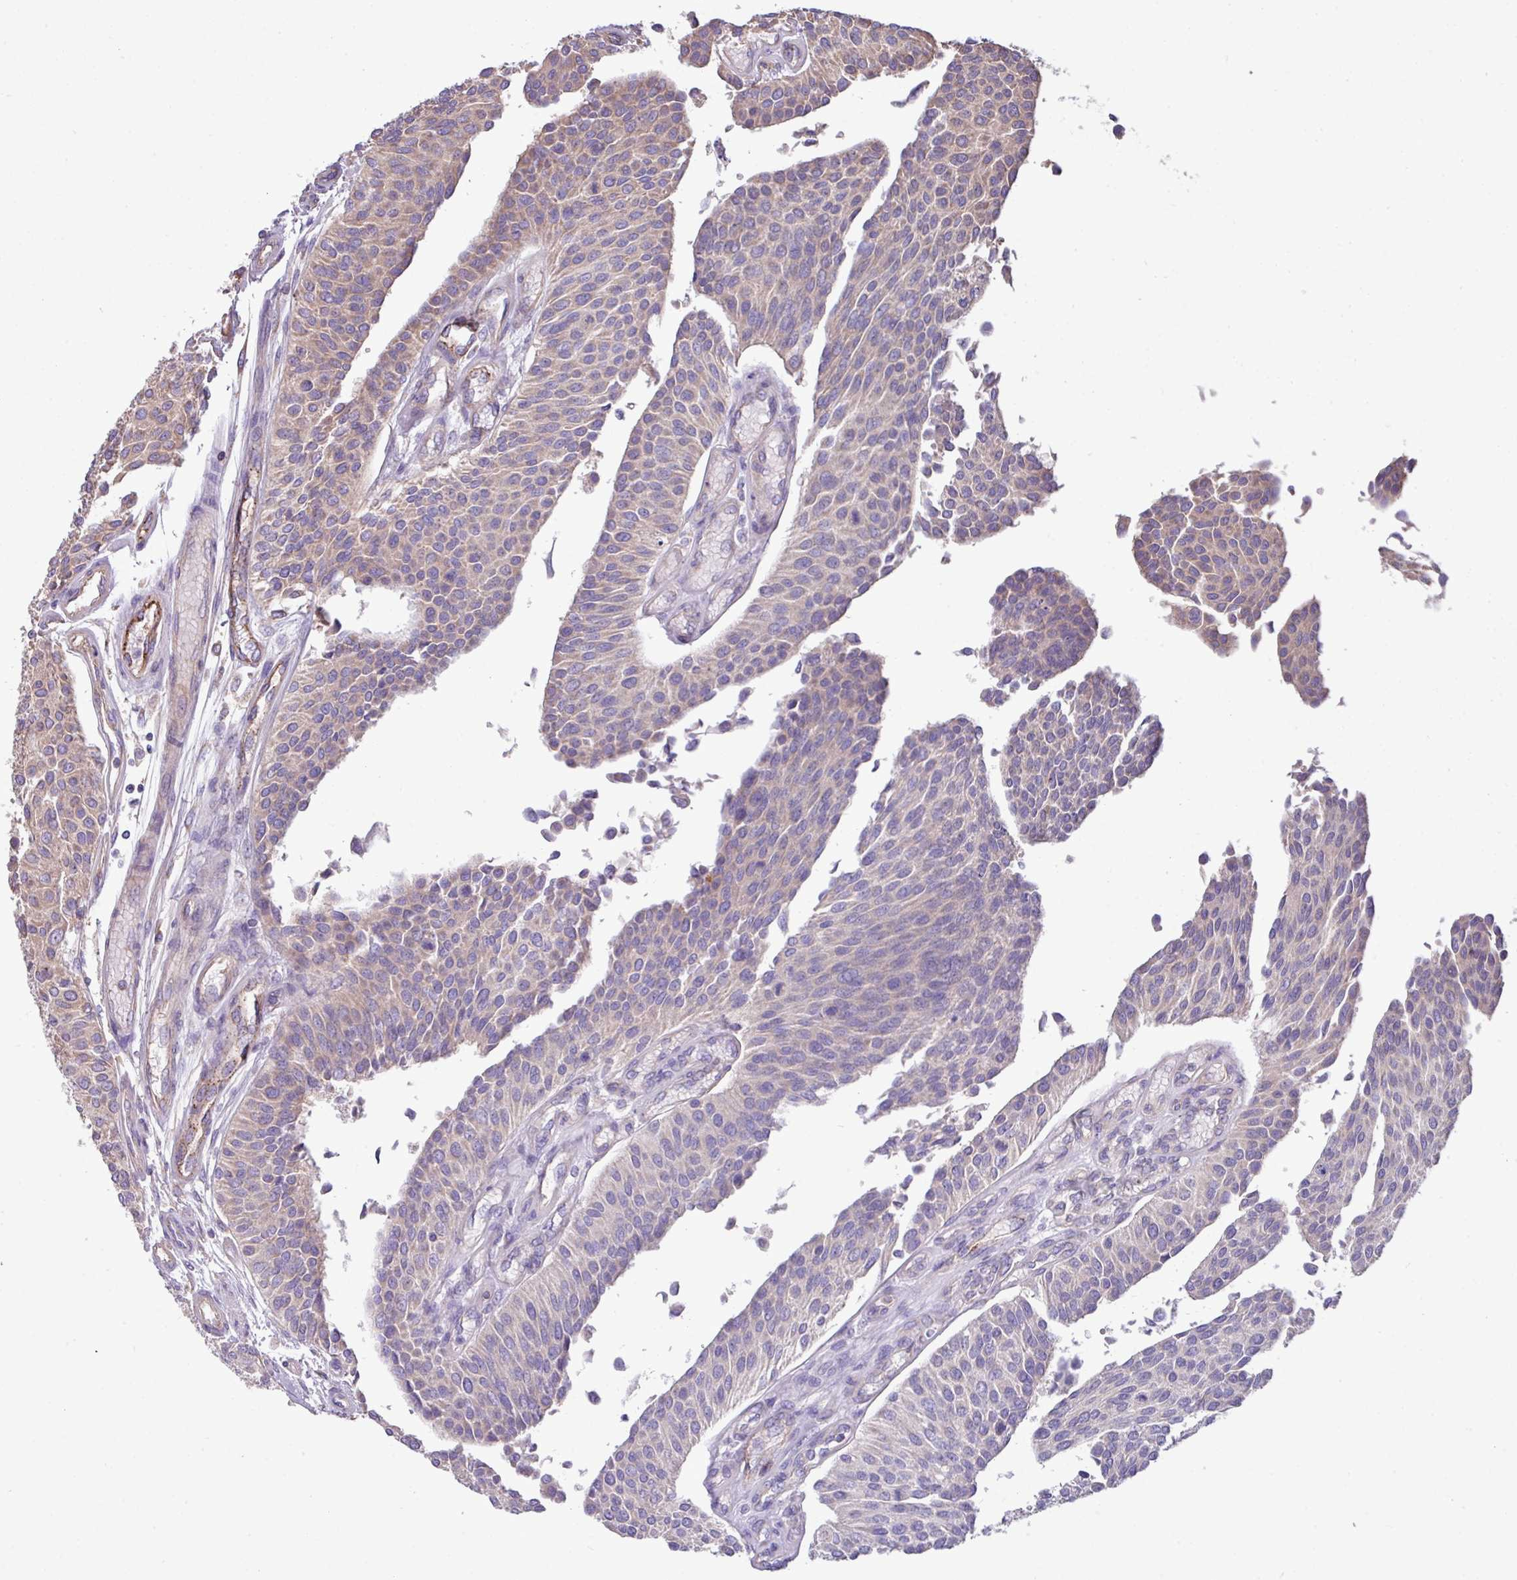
{"staining": {"intensity": "weak", "quantity": "<25%", "location": "cytoplasmic/membranous"}, "tissue": "urothelial cancer", "cell_type": "Tumor cells", "image_type": "cancer", "snomed": [{"axis": "morphology", "description": "Urothelial carcinoma, NOS"}, {"axis": "topography", "description": "Urinary bladder"}], "caption": "IHC micrograph of neoplastic tissue: urothelial cancer stained with DAB (3,3'-diaminobenzidine) demonstrates no significant protein expression in tumor cells. (IHC, brightfield microscopy, high magnification).", "gene": "PPM1J", "patient": {"sex": "male", "age": 55}}